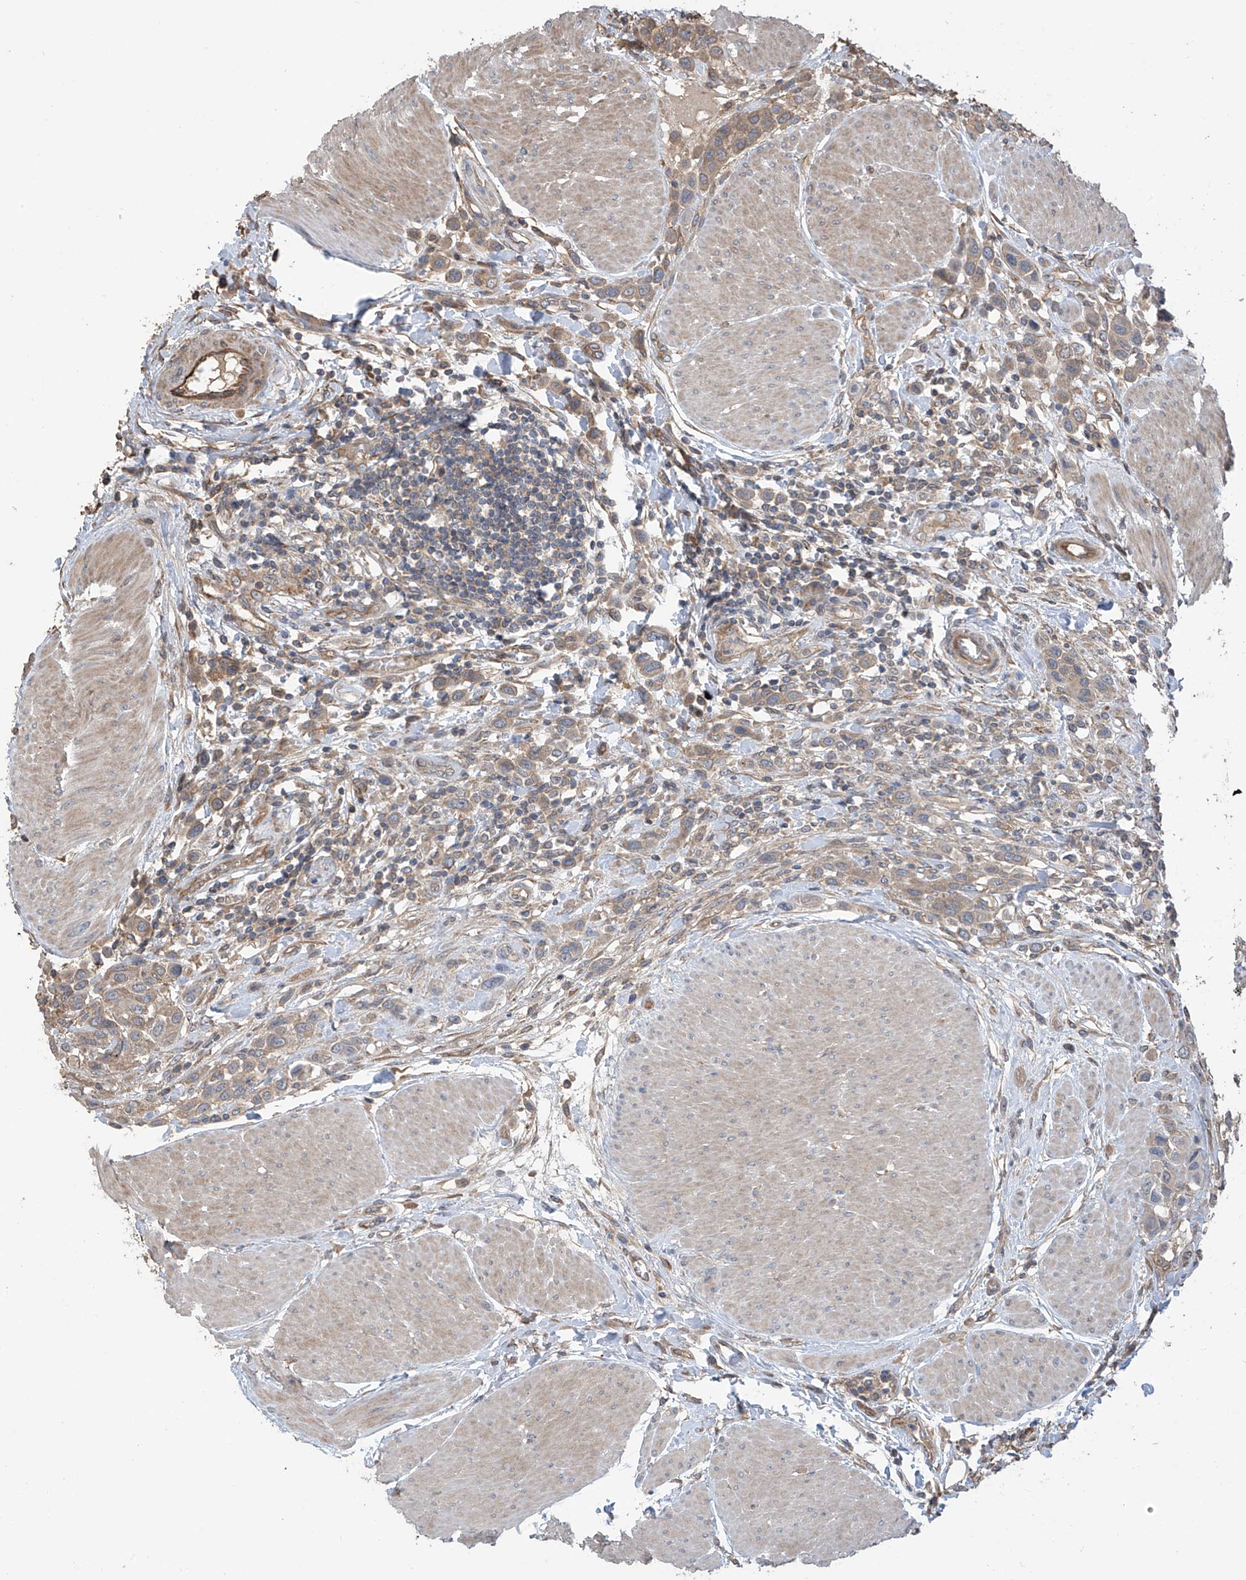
{"staining": {"intensity": "weak", "quantity": ">75%", "location": "cytoplasmic/membranous"}, "tissue": "urothelial cancer", "cell_type": "Tumor cells", "image_type": "cancer", "snomed": [{"axis": "morphology", "description": "Urothelial carcinoma, High grade"}, {"axis": "topography", "description": "Urinary bladder"}], "caption": "Brown immunohistochemical staining in human high-grade urothelial carcinoma displays weak cytoplasmic/membranous expression in approximately >75% of tumor cells.", "gene": "PHACTR4", "patient": {"sex": "male", "age": 50}}